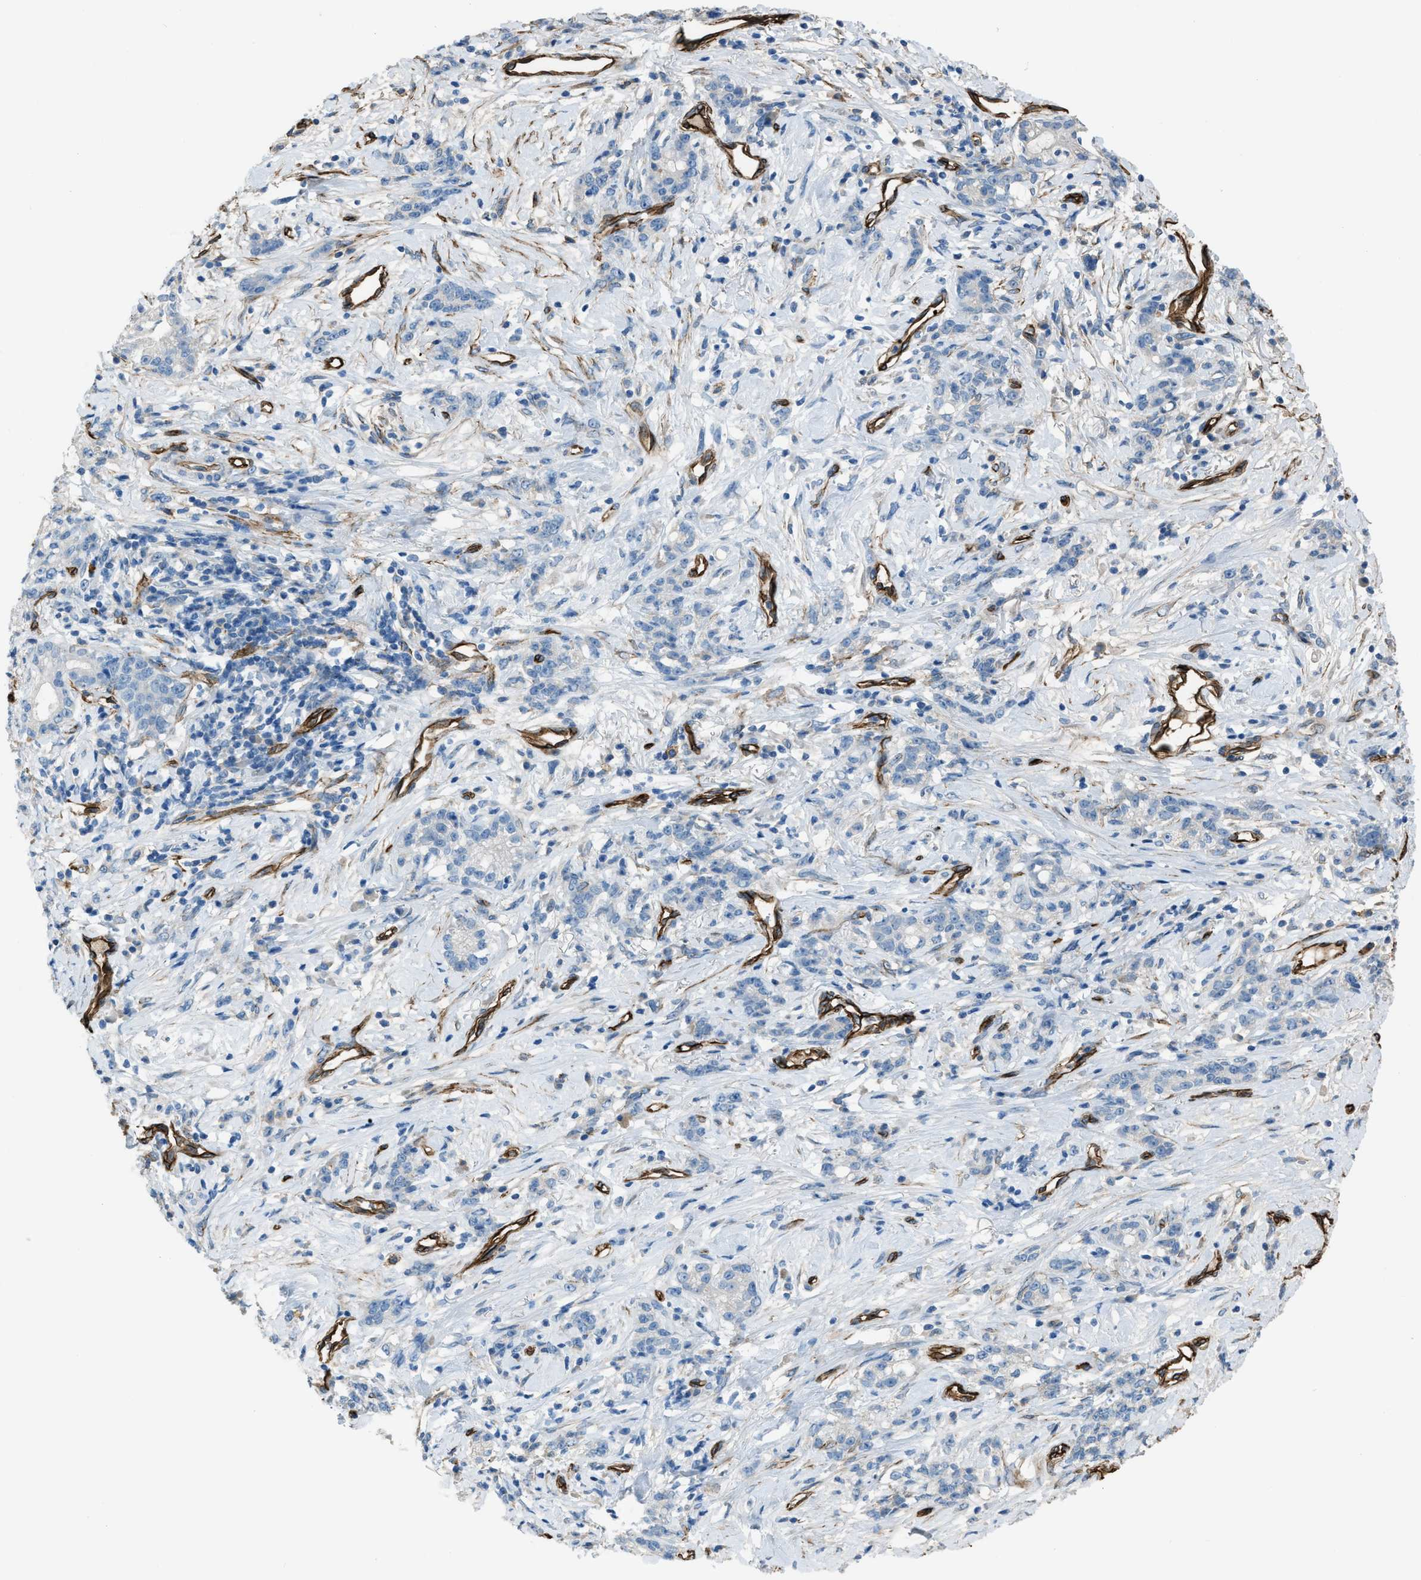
{"staining": {"intensity": "negative", "quantity": "none", "location": "none"}, "tissue": "stomach cancer", "cell_type": "Tumor cells", "image_type": "cancer", "snomed": [{"axis": "morphology", "description": "Adenocarcinoma, NOS"}, {"axis": "topography", "description": "Stomach, lower"}], "caption": "High magnification brightfield microscopy of stomach adenocarcinoma stained with DAB (brown) and counterstained with hematoxylin (blue): tumor cells show no significant staining. Nuclei are stained in blue.", "gene": "SLC22A15", "patient": {"sex": "male", "age": 88}}